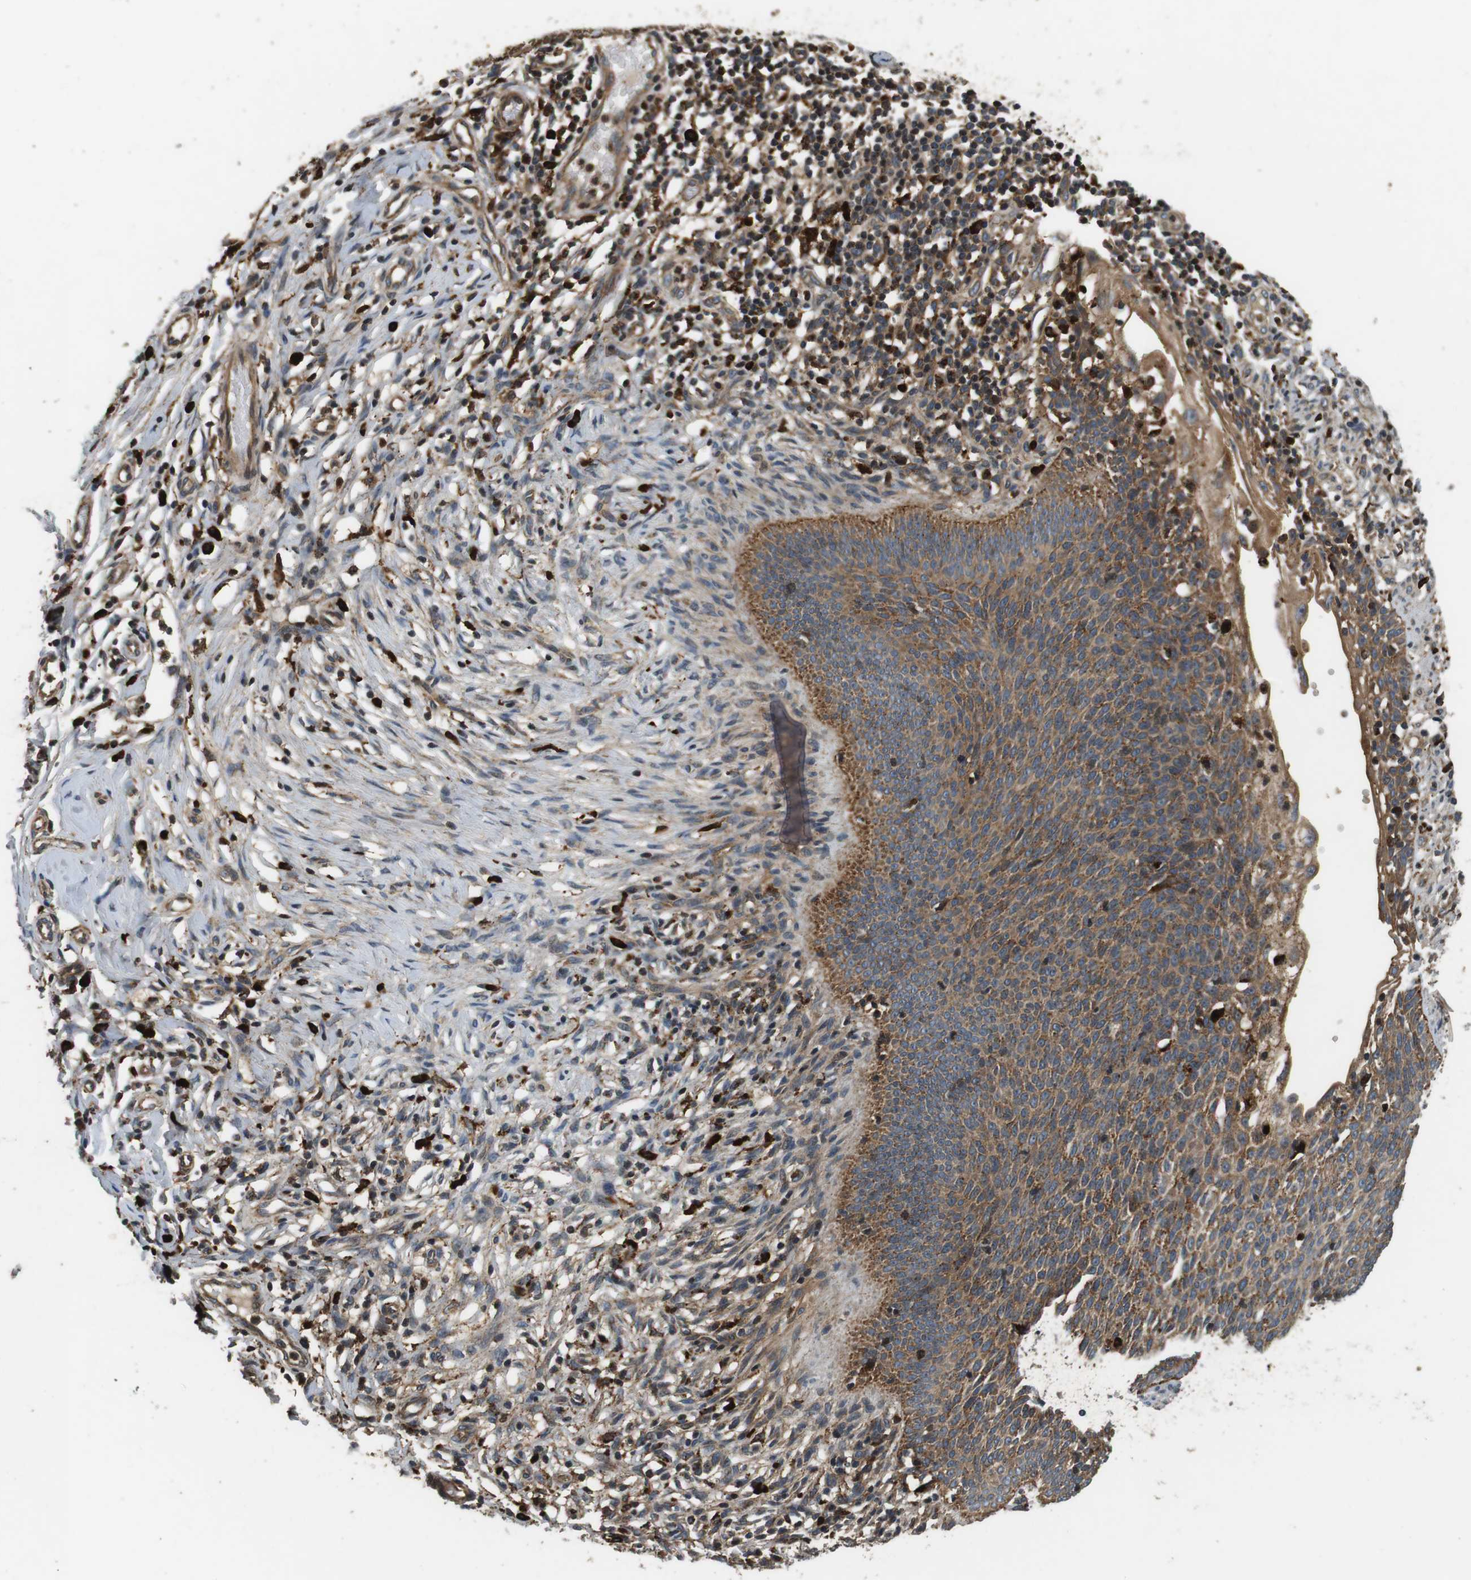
{"staining": {"intensity": "moderate", "quantity": ">75%", "location": "cytoplasmic/membranous"}, "tissue": "skin cancer", "cell_type": "Tumor cells", "image_type": "cancer", "snomed": [{"axis": "morphology", "description": "Normal tissue, NOS"}, {"axis": "morphology", "description": "Basal cell carcinoma"}, {"axis": "topography", "description": "Skin"}], "caption": "A brown stain shows moderate cytoplasmic/membranous staining of a protein in skin basal cell carcinoma tumor cells.", "gene": "TXNRD1", "patient": {"sex": "male", "age": 87}}